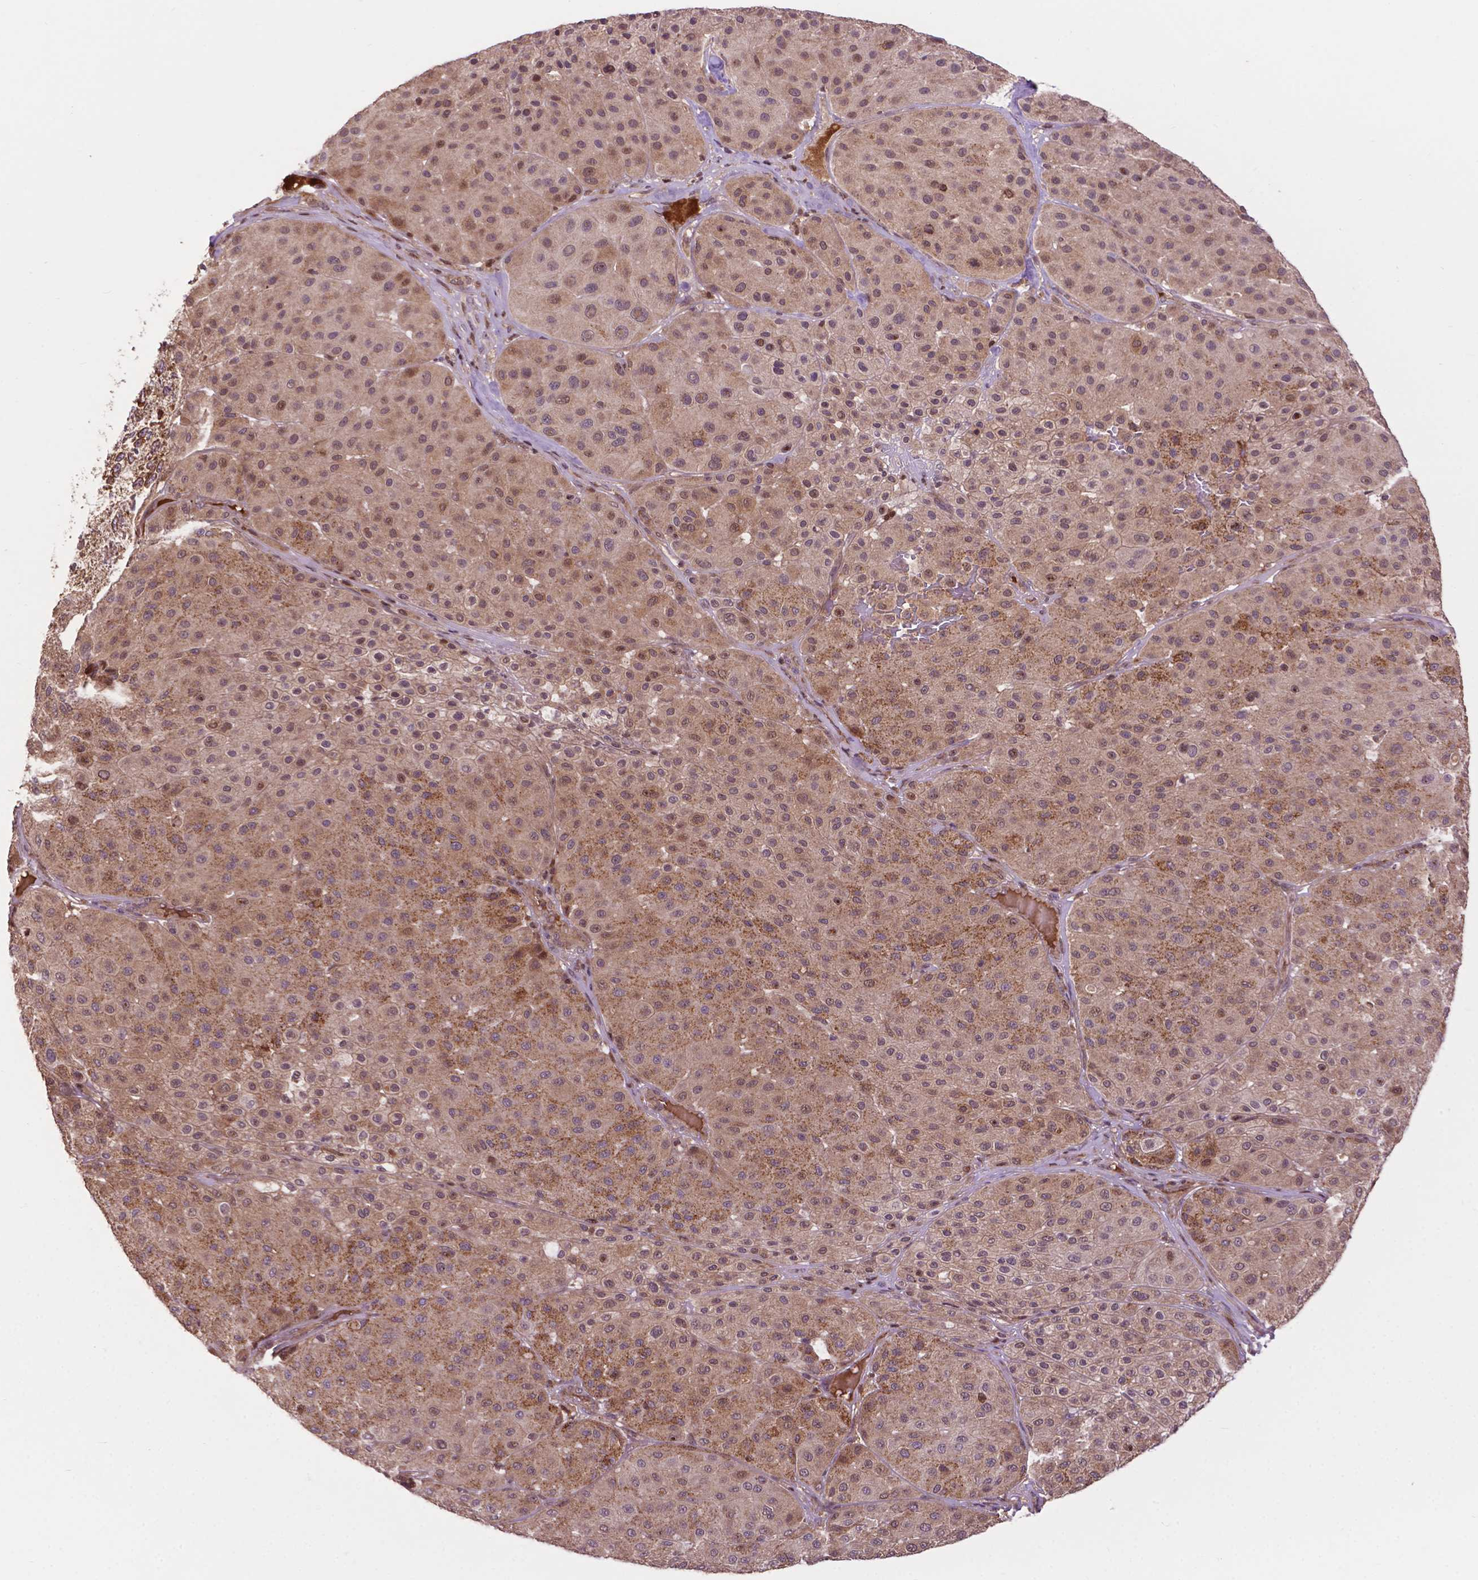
{"staining": {"intensity": "moderate", "quantity": ">75%", "location": "cytoplasmic/membranous"}, "tissue": "melanoma", "cell_type": "Tumor cells", "image_type": "cancer", "snomed": [{"axis": "morphology", "description": "Malignant melanoma, Metastatic site"}, {"axis": "topography", "description": "Smooth muscle"}], "caption": "Immunohistochemical staining of human malignant melanoma (metastatic site) demonstrates medium levels of moderate cytoplasmic/membranous staining in about >75% of tumor cells.", "gene": "CHMP4A", "patient": {"sex": "male", "age": 41}}